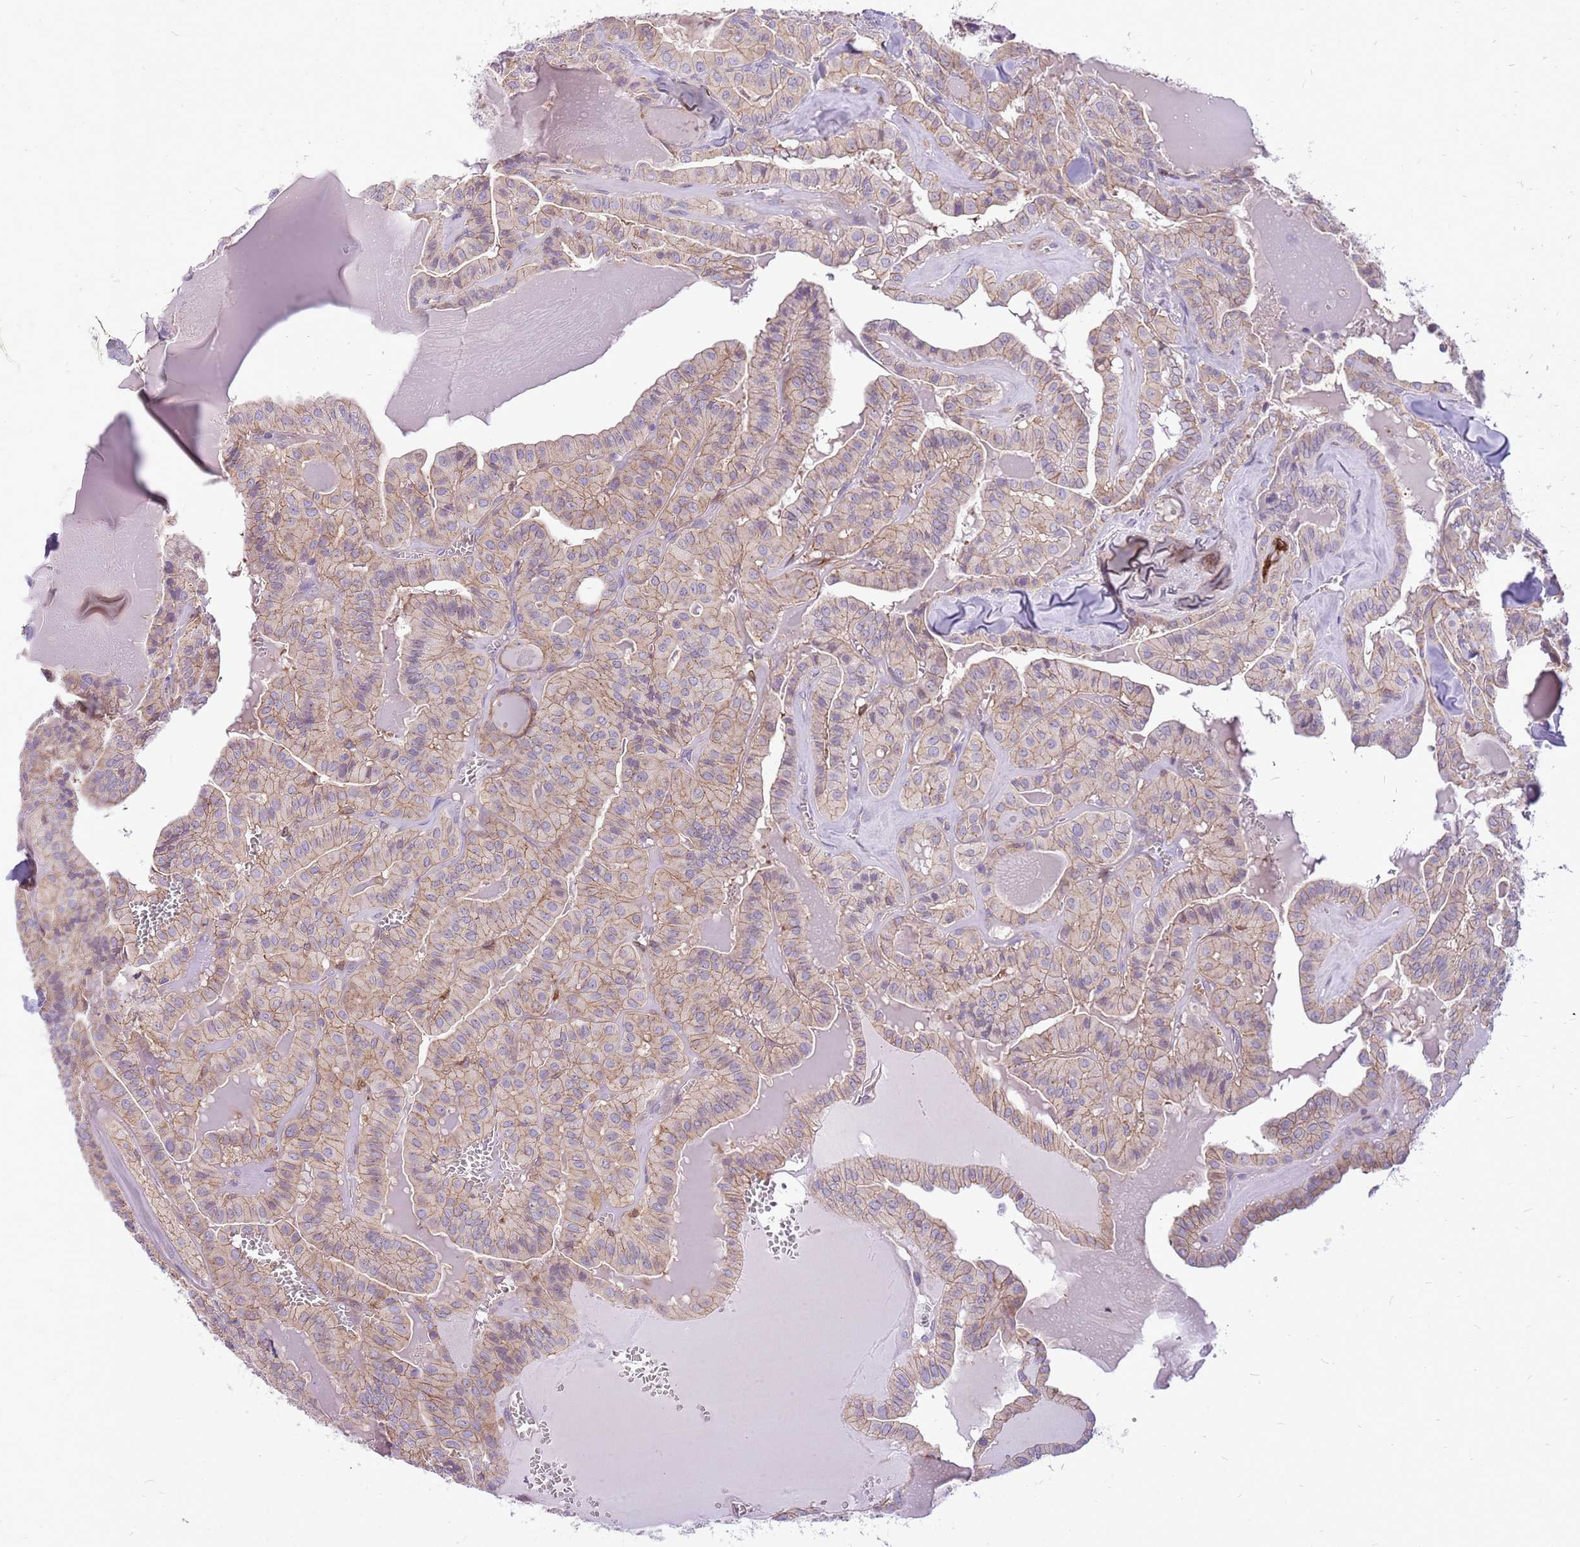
{"staining": {"intensity": "weak", "quantity": ">75%", "location": "cytoplasmic/membranous"}, "tissue": "thyroid cancer", "cell_type": "Tumor cells", "image_type": "cancer", "snomed": [{"axis": "morphology", "description": "Papillary adenocarcinoma, NOS"}, {"axis": "topography", "description": "Thyroid gland"}], "caption": "High-power microscopy captured an immunohistochemistry image of thyroid cancer, revealing weak cytoplasmic/membranous staining in about >75% of tumor cells. (Brightfield microscopy of DAB IHC at high magnification).", "gene": "WDR90", "patient": {"sex": "male", "age": 52}}